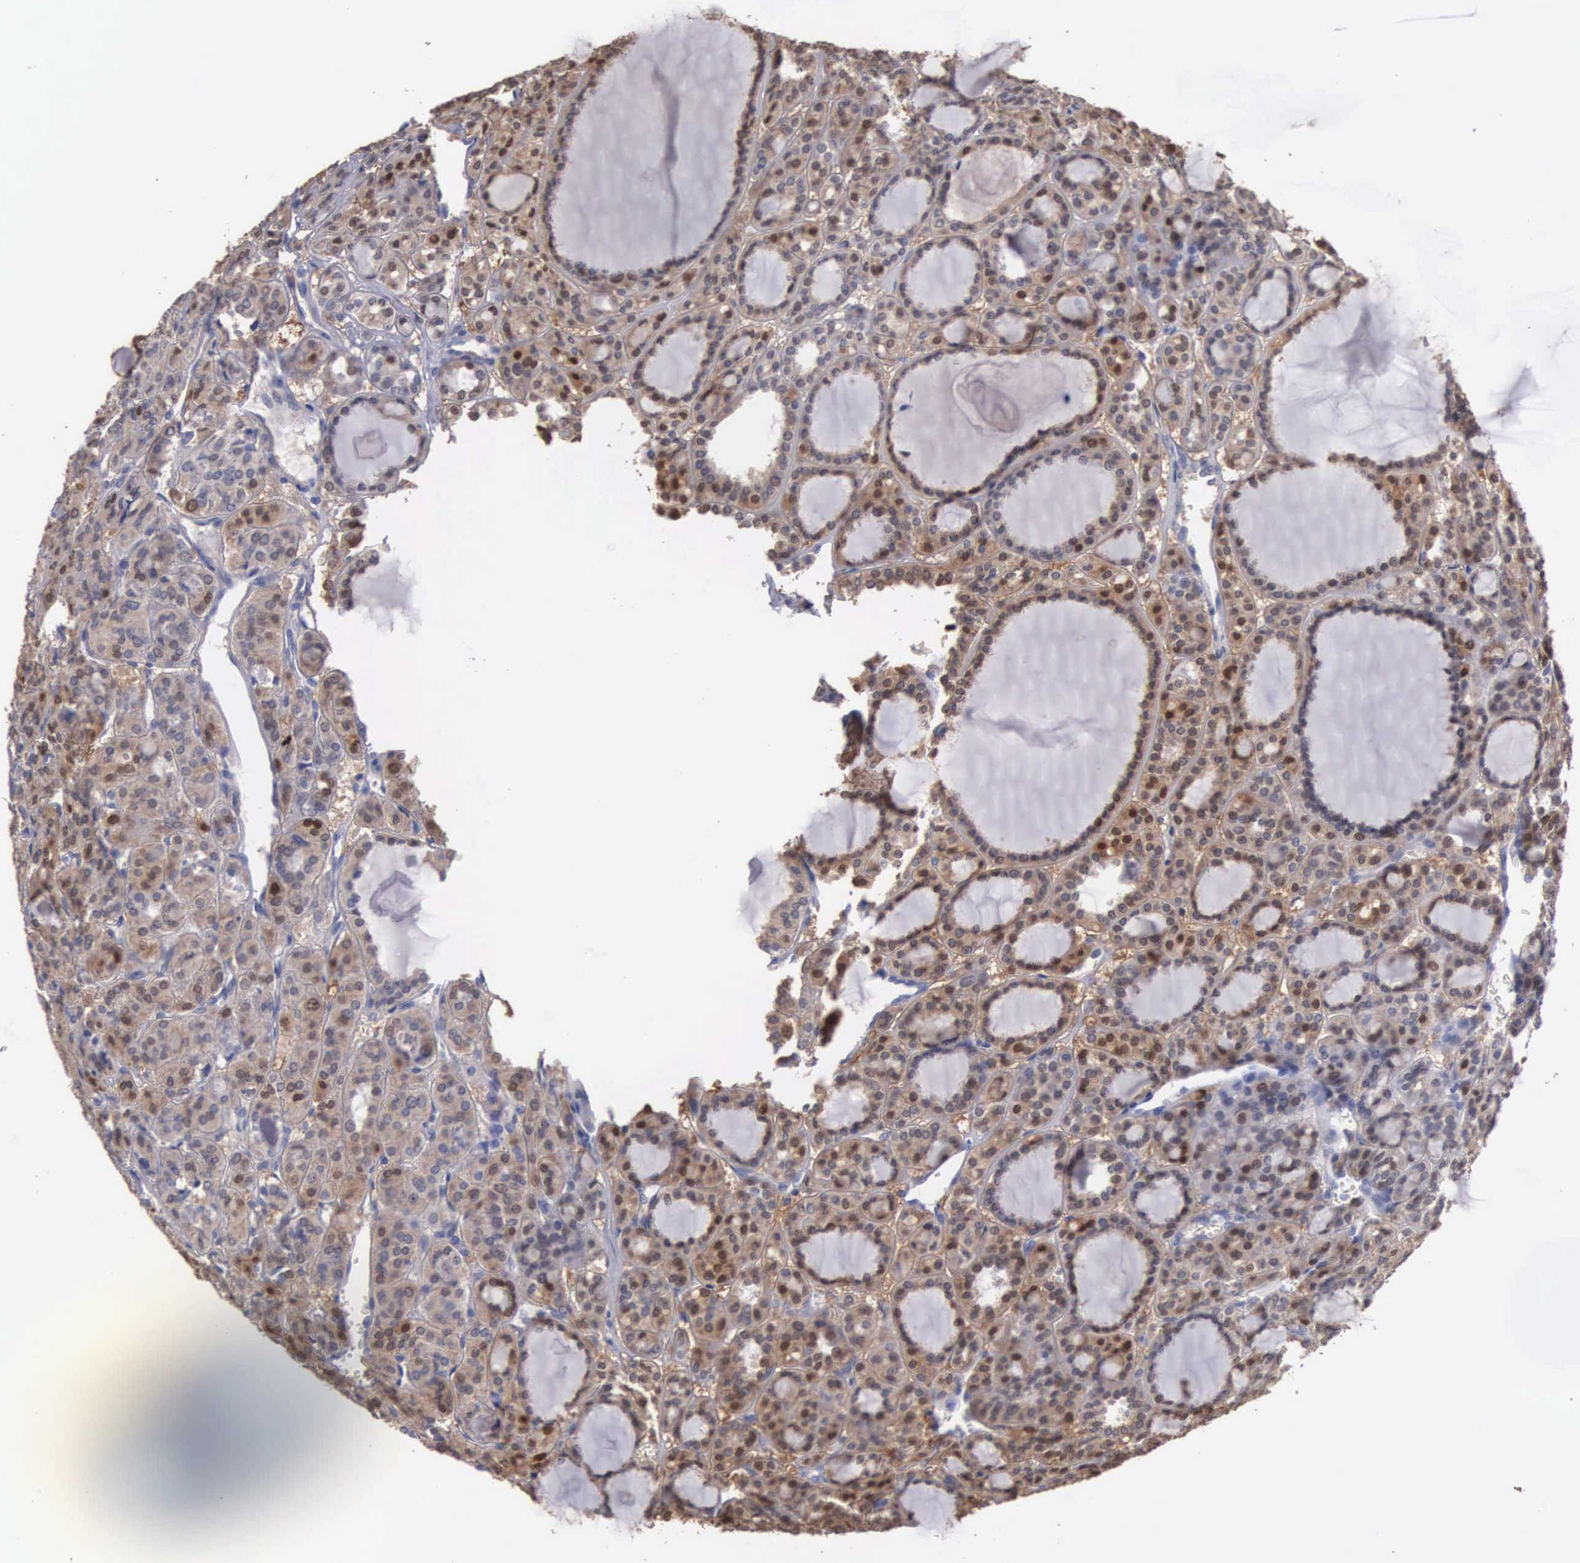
{"staining": {"intensity": "moderate", "quantity": ">75%", "location": "cytoplasmic/membranous"}, "tissue": "thyroid cancer", "cell_type": "Tumor cells", "image_type": "cancer", "snomed": [{"axis": "morphology", "description": "Follicular adenoma carcinoma, NOS"}, {"axis": "topography", "description": "Thyroid gland"}], "caption": "A photomicrograph of thyroid cancer stained for a protein exhibits moderate cytoplasmic/membranous brown staining in tumor cells.", "gene": "ENO3", "patient": {"sex": "female", "age": 71}}